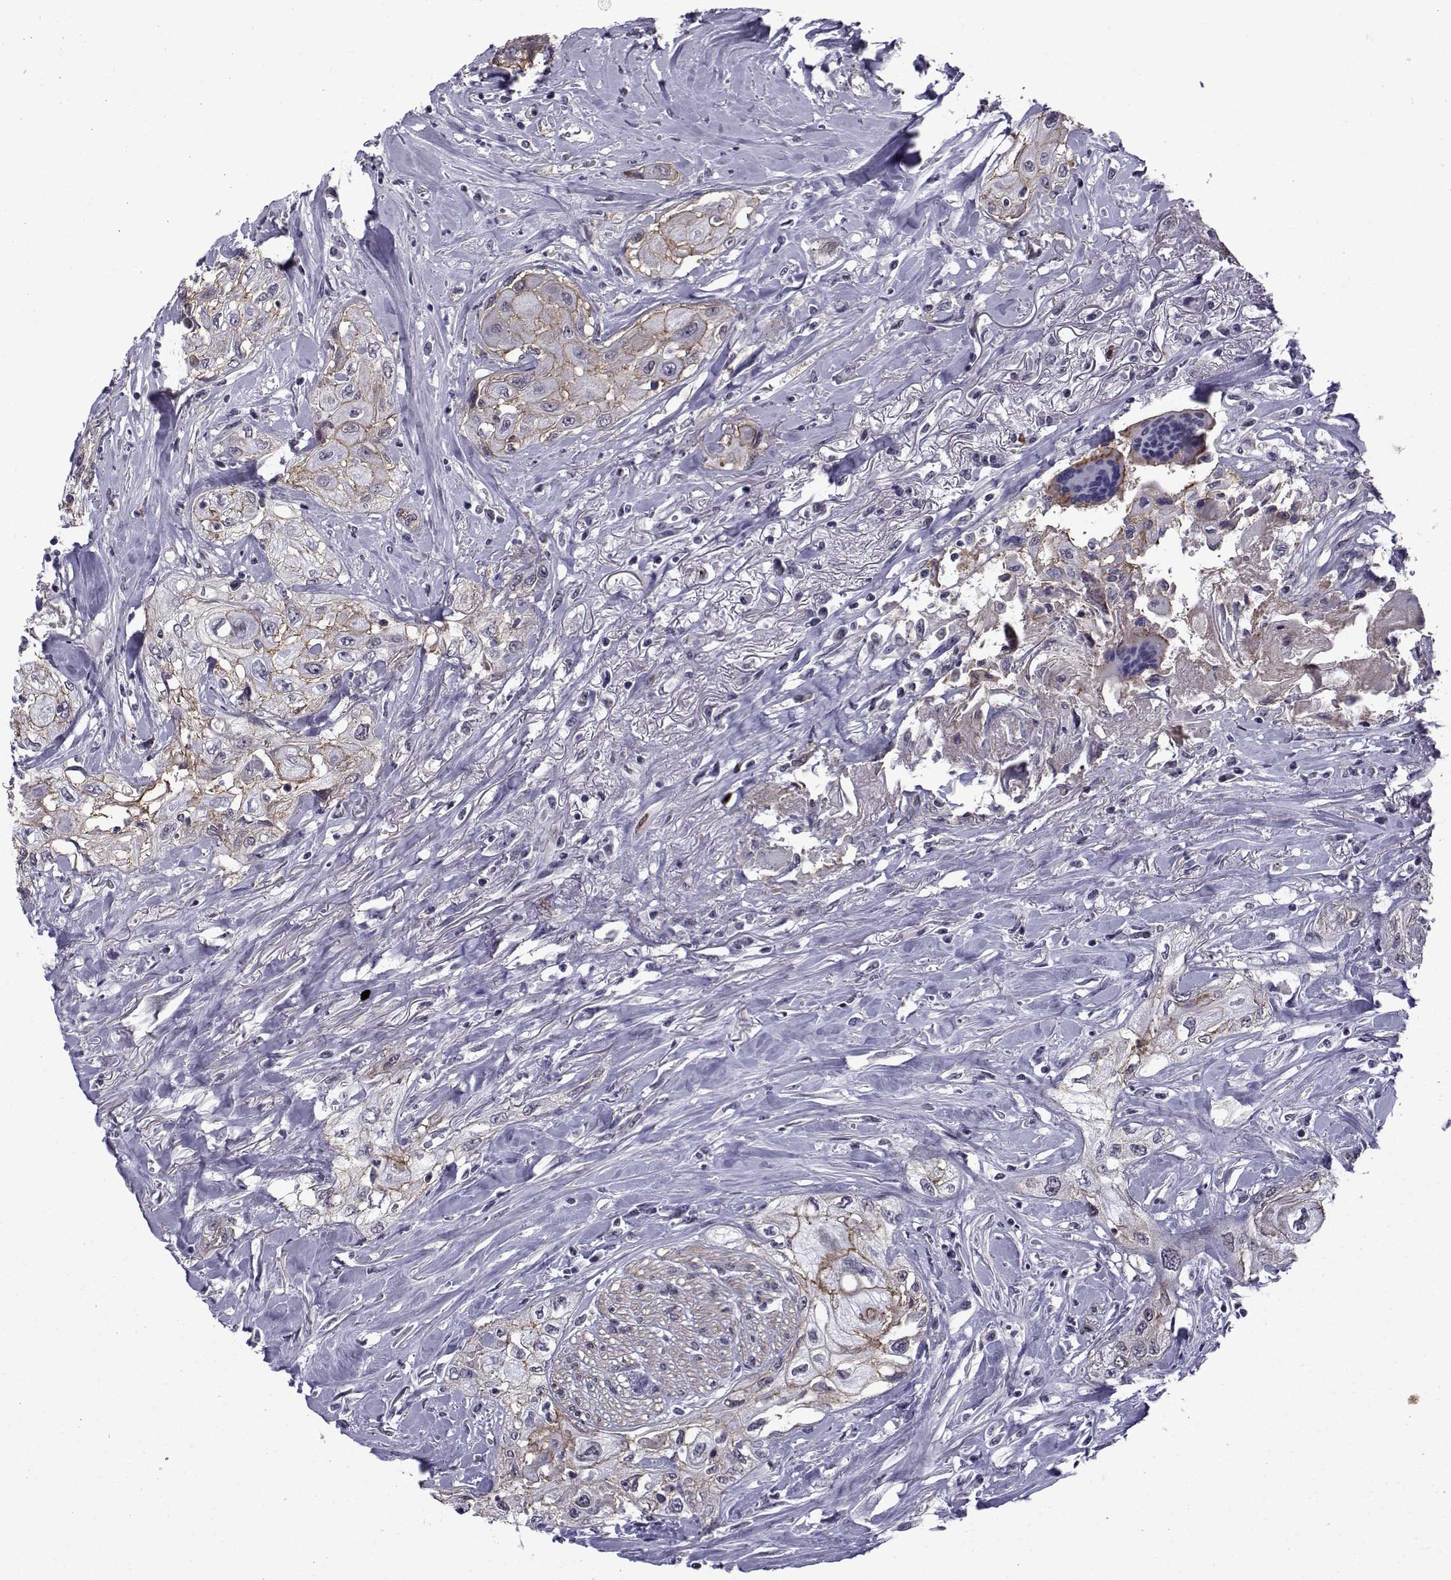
{"staining": {"intensity": "moderate", "quantity": "<25%", "location": "cytoplasmic/membranous"}, "tissue": "head and neck cancer", "cell_type": "Tumor cells", "image_type": "cancer", "snomed": [{"axis": "morphology", "description": "Normal tissue, NOS"}, {"axis": "morphology", "description": "Squamous cell carcinoma, NOS"}, {"axis": "topography", "description": "Oral tissue"}, {"axis": "topography", "description": "Peripheral nerve tissue"}, {"axis": "topography", "description": "Head-Neck"}], "caption": "DAB (3,3'-diaminobenzidine) immunohistochemical staining of head and neck cancer (squamous cell carcinoma) reveals moderate cytoplasmic/membranous protein positivity in about <25% of tumor cells. (DAB IHC with brightfield microscopy, high magnification).", "gene": "RBM24", "patient": {"sex": "female", "age": 59}}